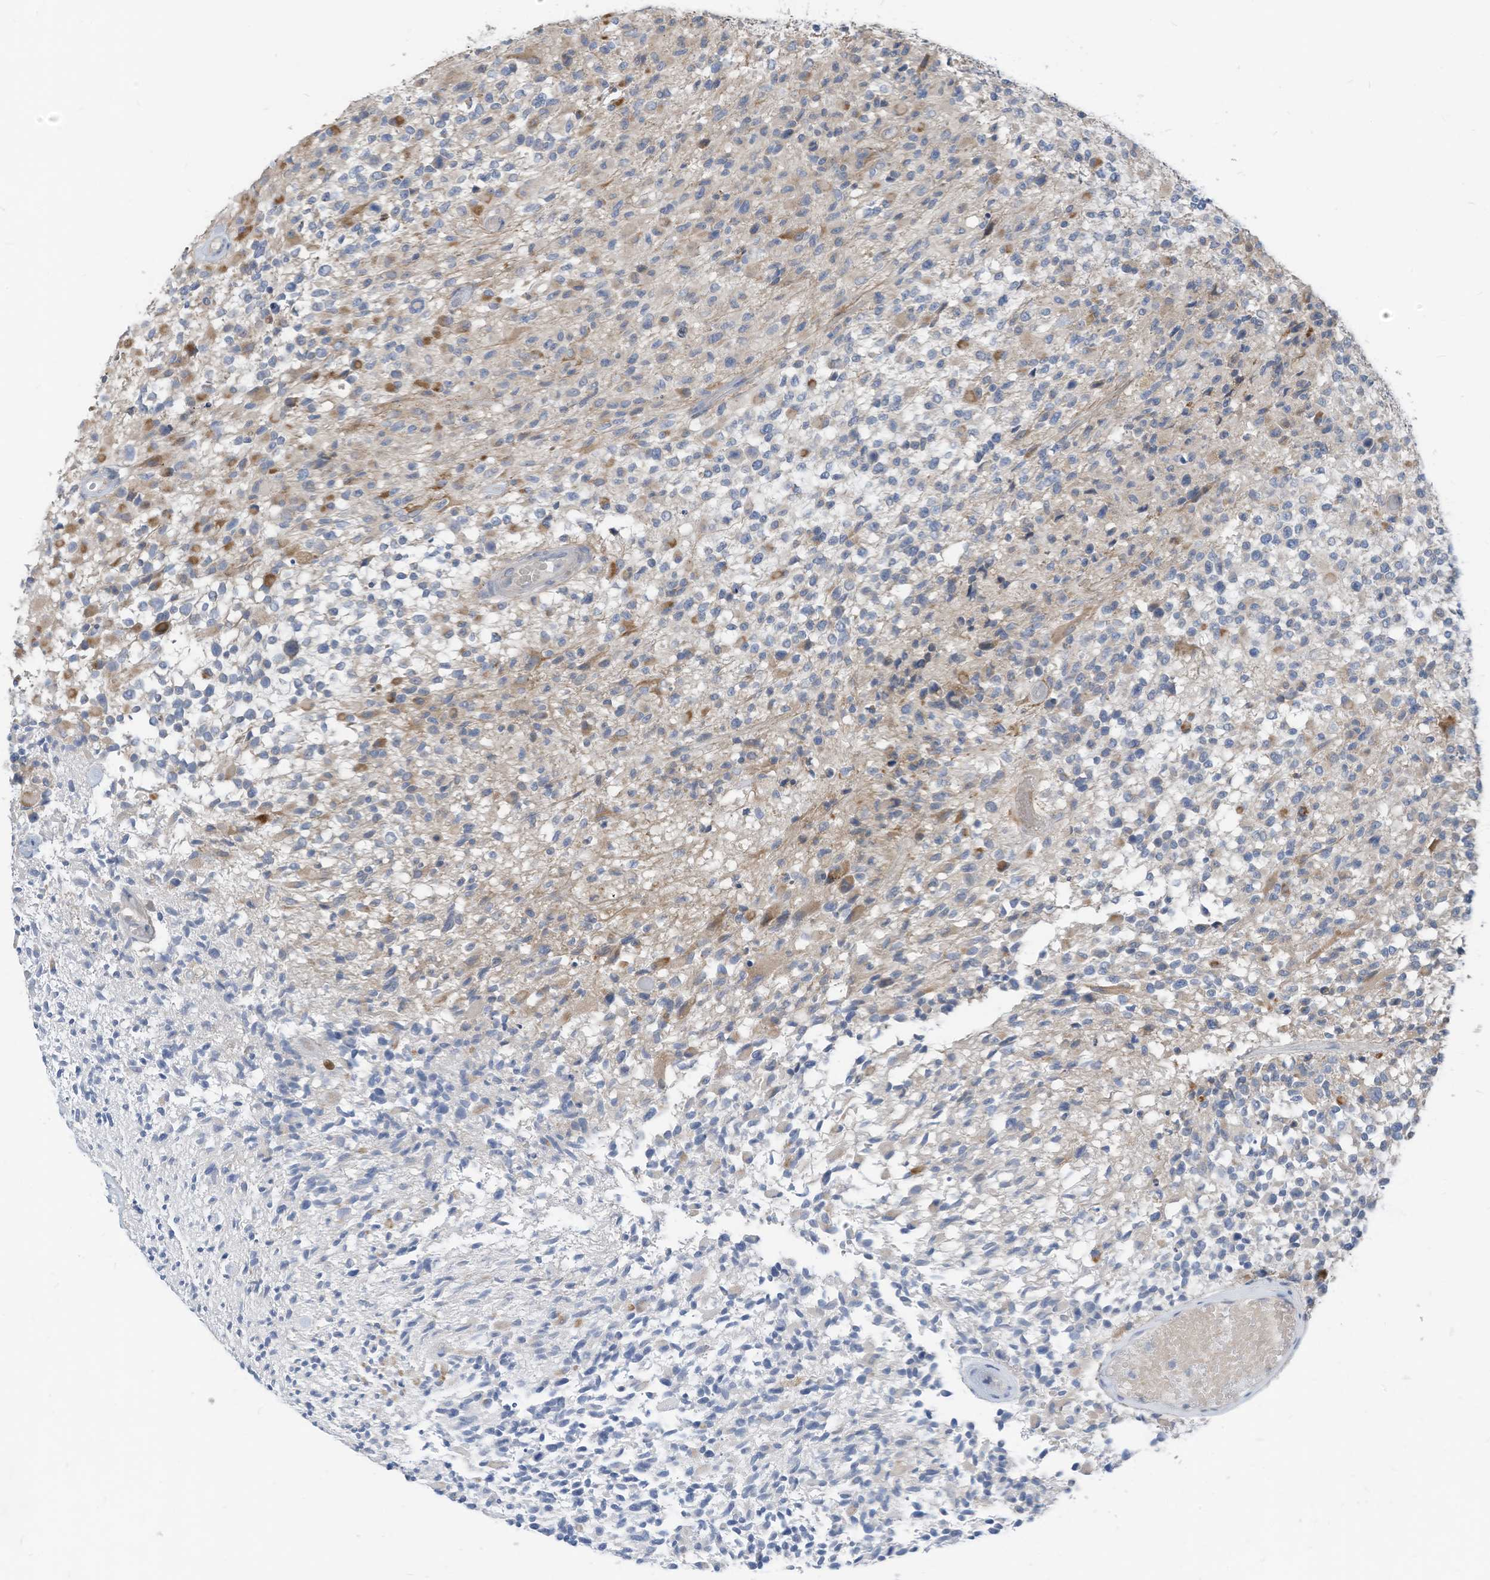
{"staining": {"intensity": "weak", "quantity": "<25%", "location": "cytoplasmic/membranous"}, "tissue": "glioma", "cell_type": "Tumor cells", "image_type": "cancer", "snomed": [{"axis": "morphology", "description": "Glioma, malignant, High grade"}, {"axis": "morphology", "description": "Glioblastoma, NOS"}, {"axis": "topography", "description": "Brain"}], "caption": "Malignant glioma (high-grade) stained for a protein using immunohistochemistry displays no positivity tumor cells.", "gene": "LDAH", "patient": {"sex": "male", "age": 60}}